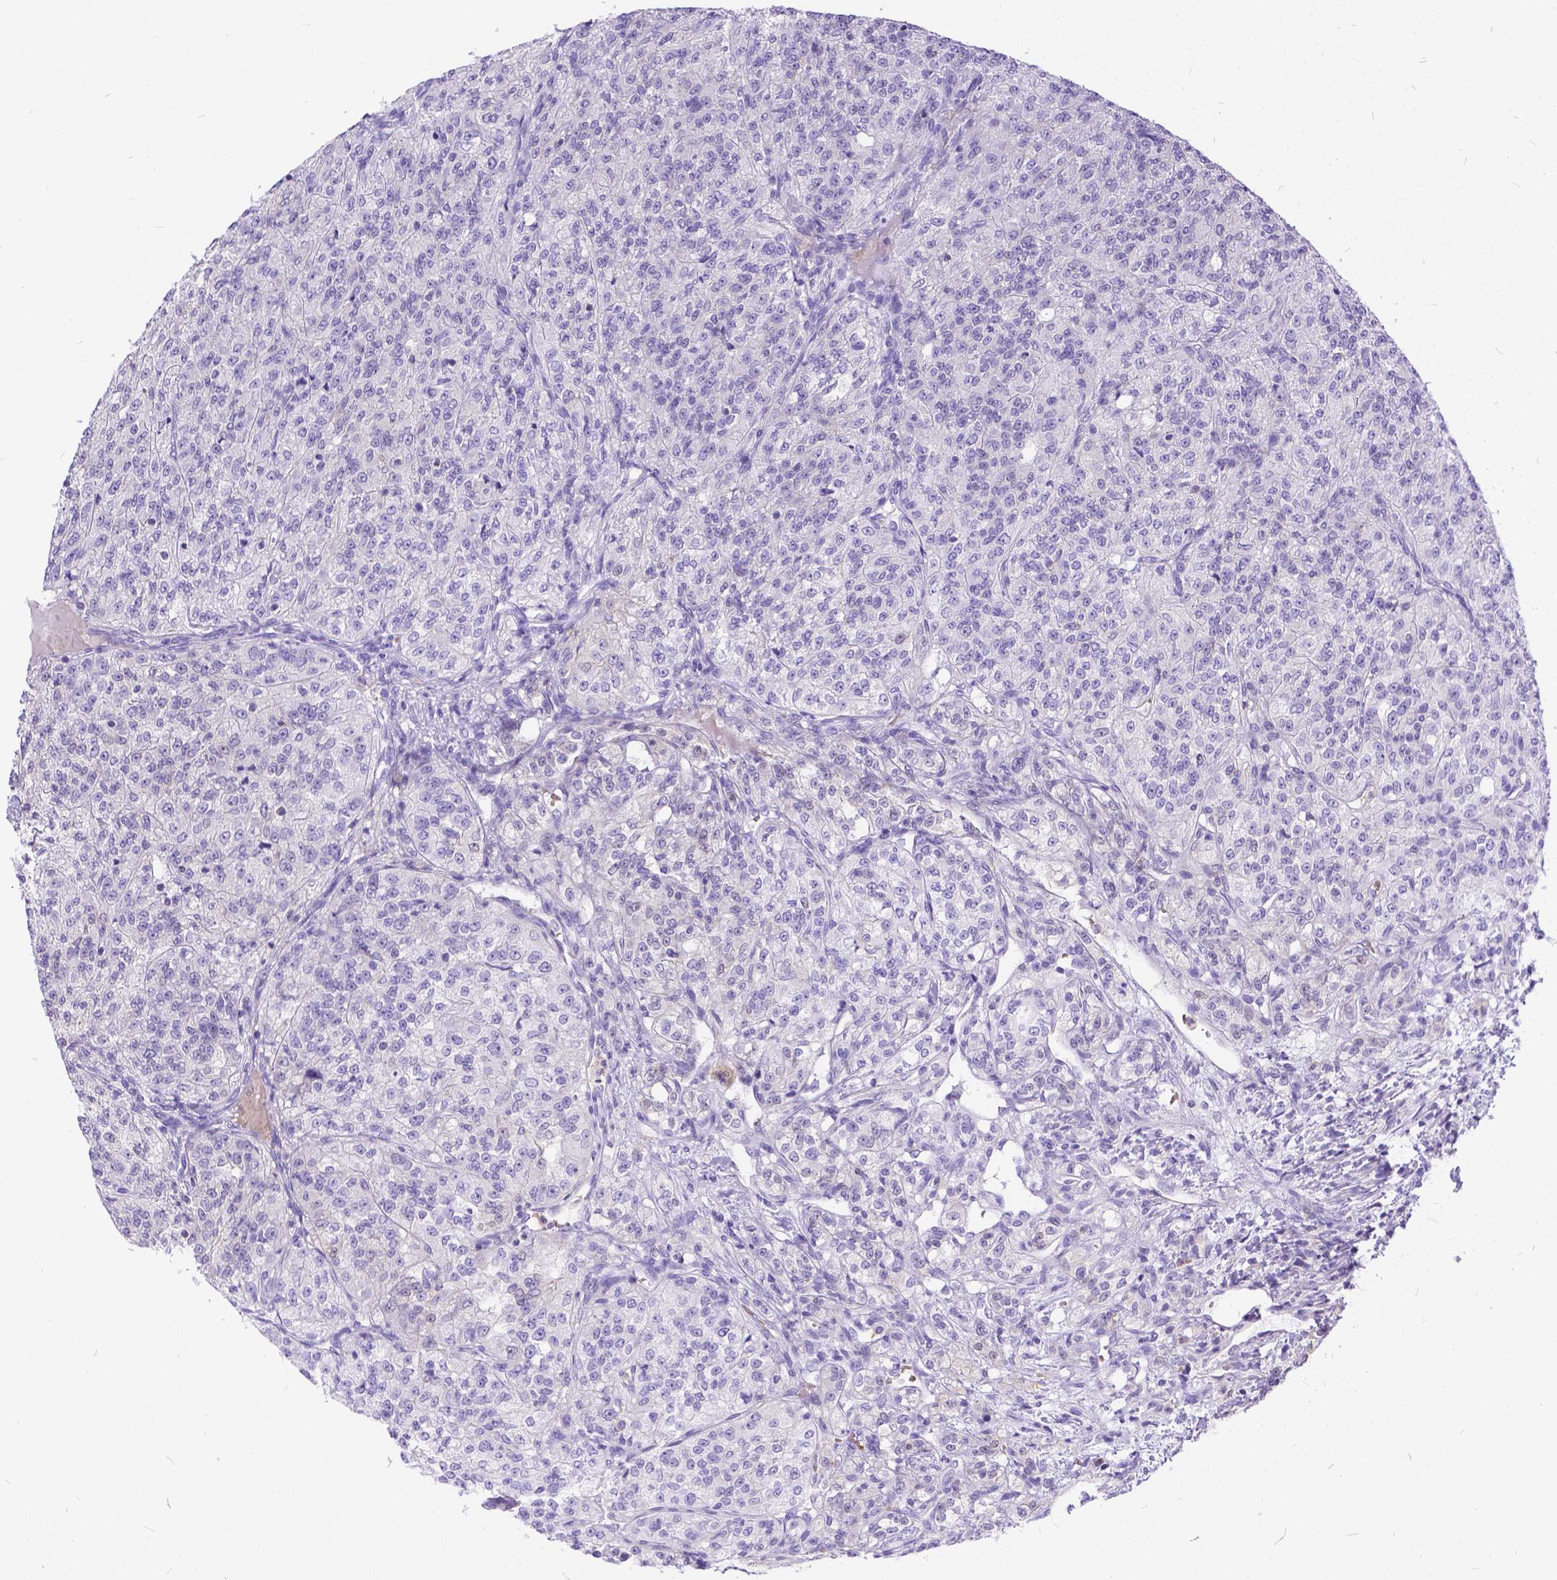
{"staining": {"intensity": "negative", "quantity": "none", "location": "none"}, "tissue": "renal cancer", "cell_type": "Tumor cells", "image_type": "cancer", "snomed": [{"axis": "morphology", "description": "Adenocarcinoma, NOS"}, {"axis": "topography", "description": "Kidney"}], "caption": "Immunohistochemistry histopathology image of neoplastic tissue: human renal cancer stained with DAB (3,3'-diaminobenzidine) demonstrates no significant protein positivity in tumor cells.", "gene": "TMEM169", "patient": {"sex": "female", "age": 63}}